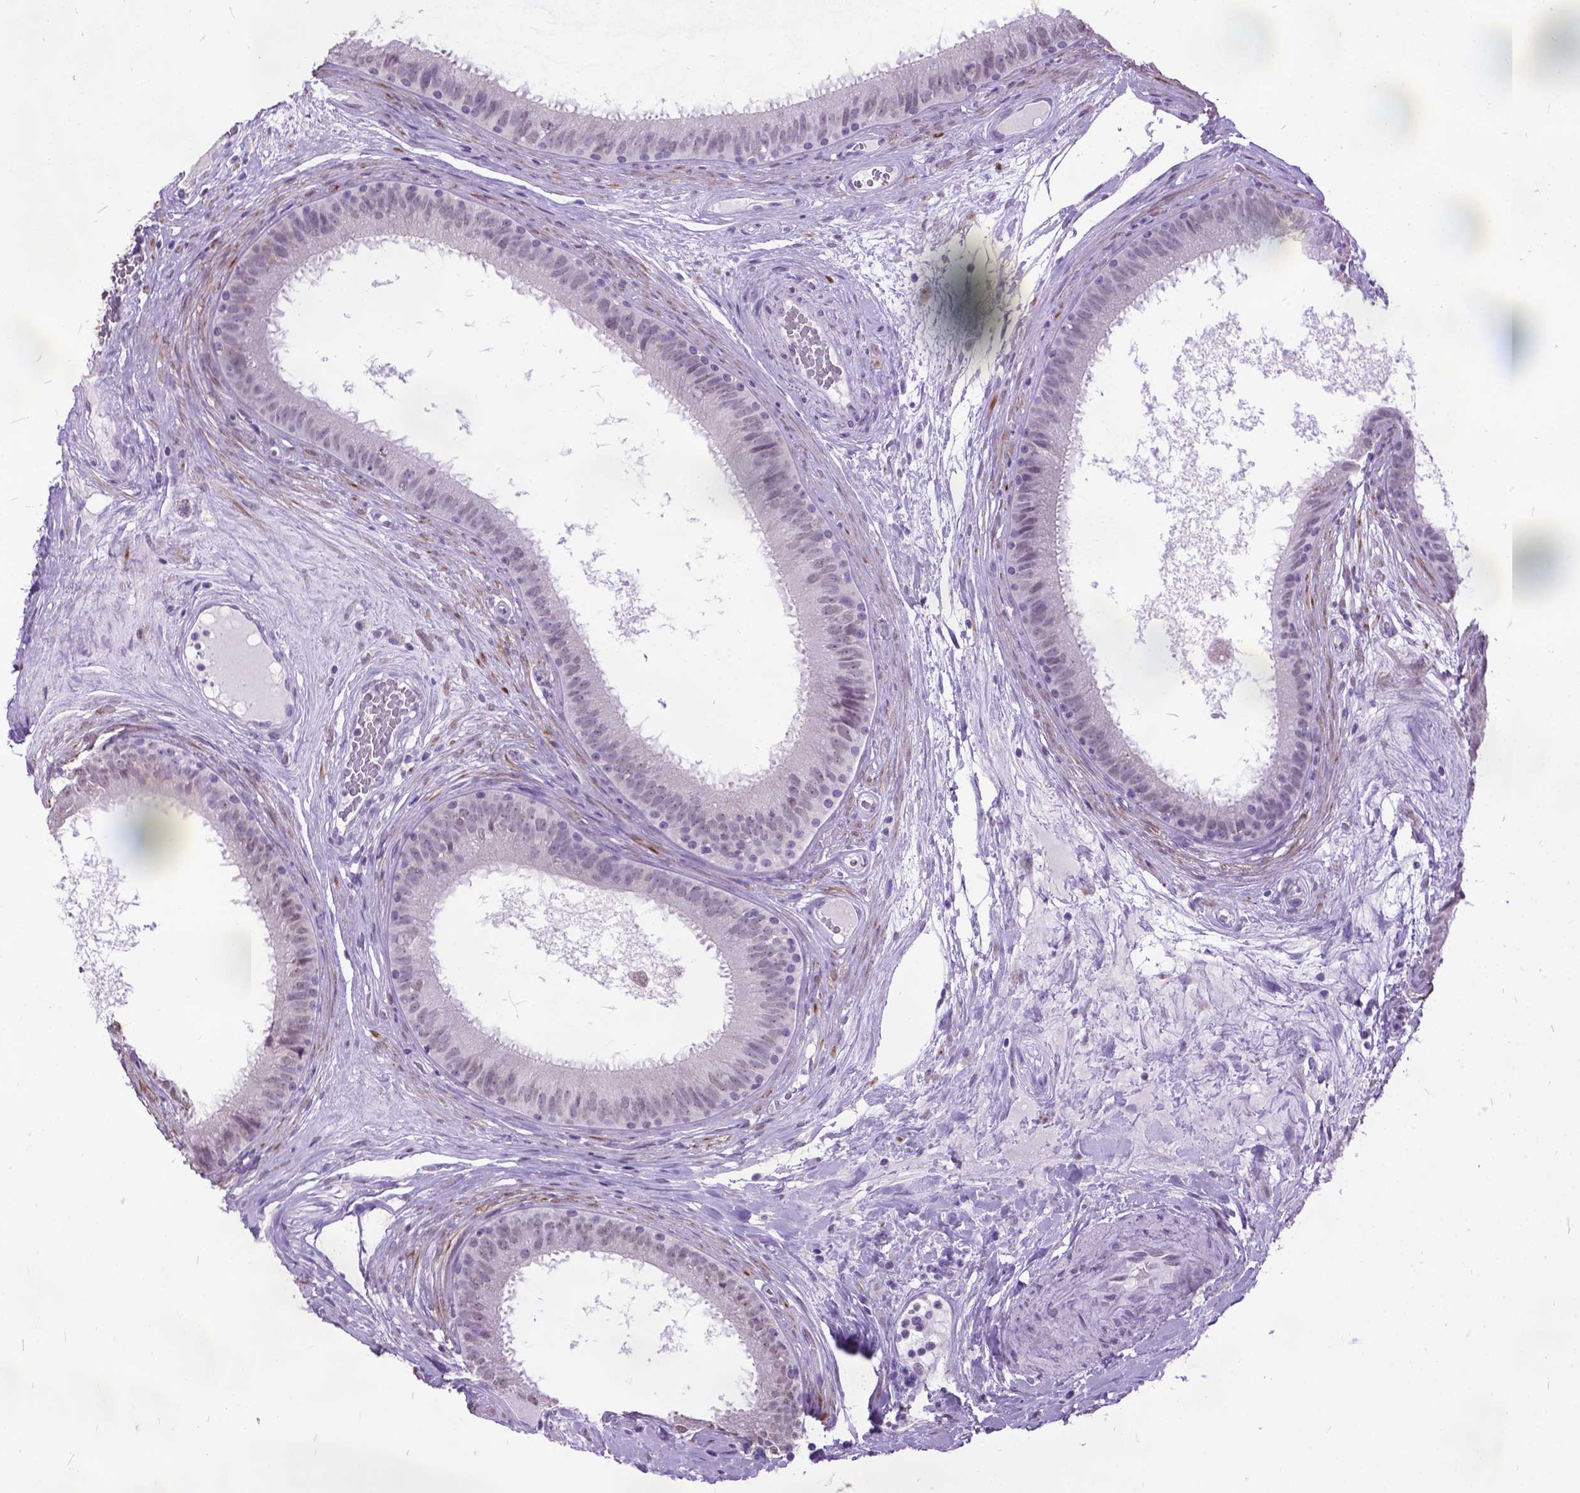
{"staining": {"intensity": "negative", "quantity": "none", "location": "none"}, "tissue": "epididymis", "cell_type": "Glandular cells", "image_type": "normal", "snomed": [{"axis": "morphology", "description": "Normal tissue, NOS"}, {"axis": "topography", "description": "Epididymis"}], "caption": "The immunohistochemistry (IHC) image has no significant positivity in glandular cells of epididymis. (DAB (3,3'-diaminobenzidine) immunohistochemistry (IHC) visualized using brightfield microscopy, high magnification).", "gene": "MARCHF10", "patient": {"sex": "male", "age": 59}}